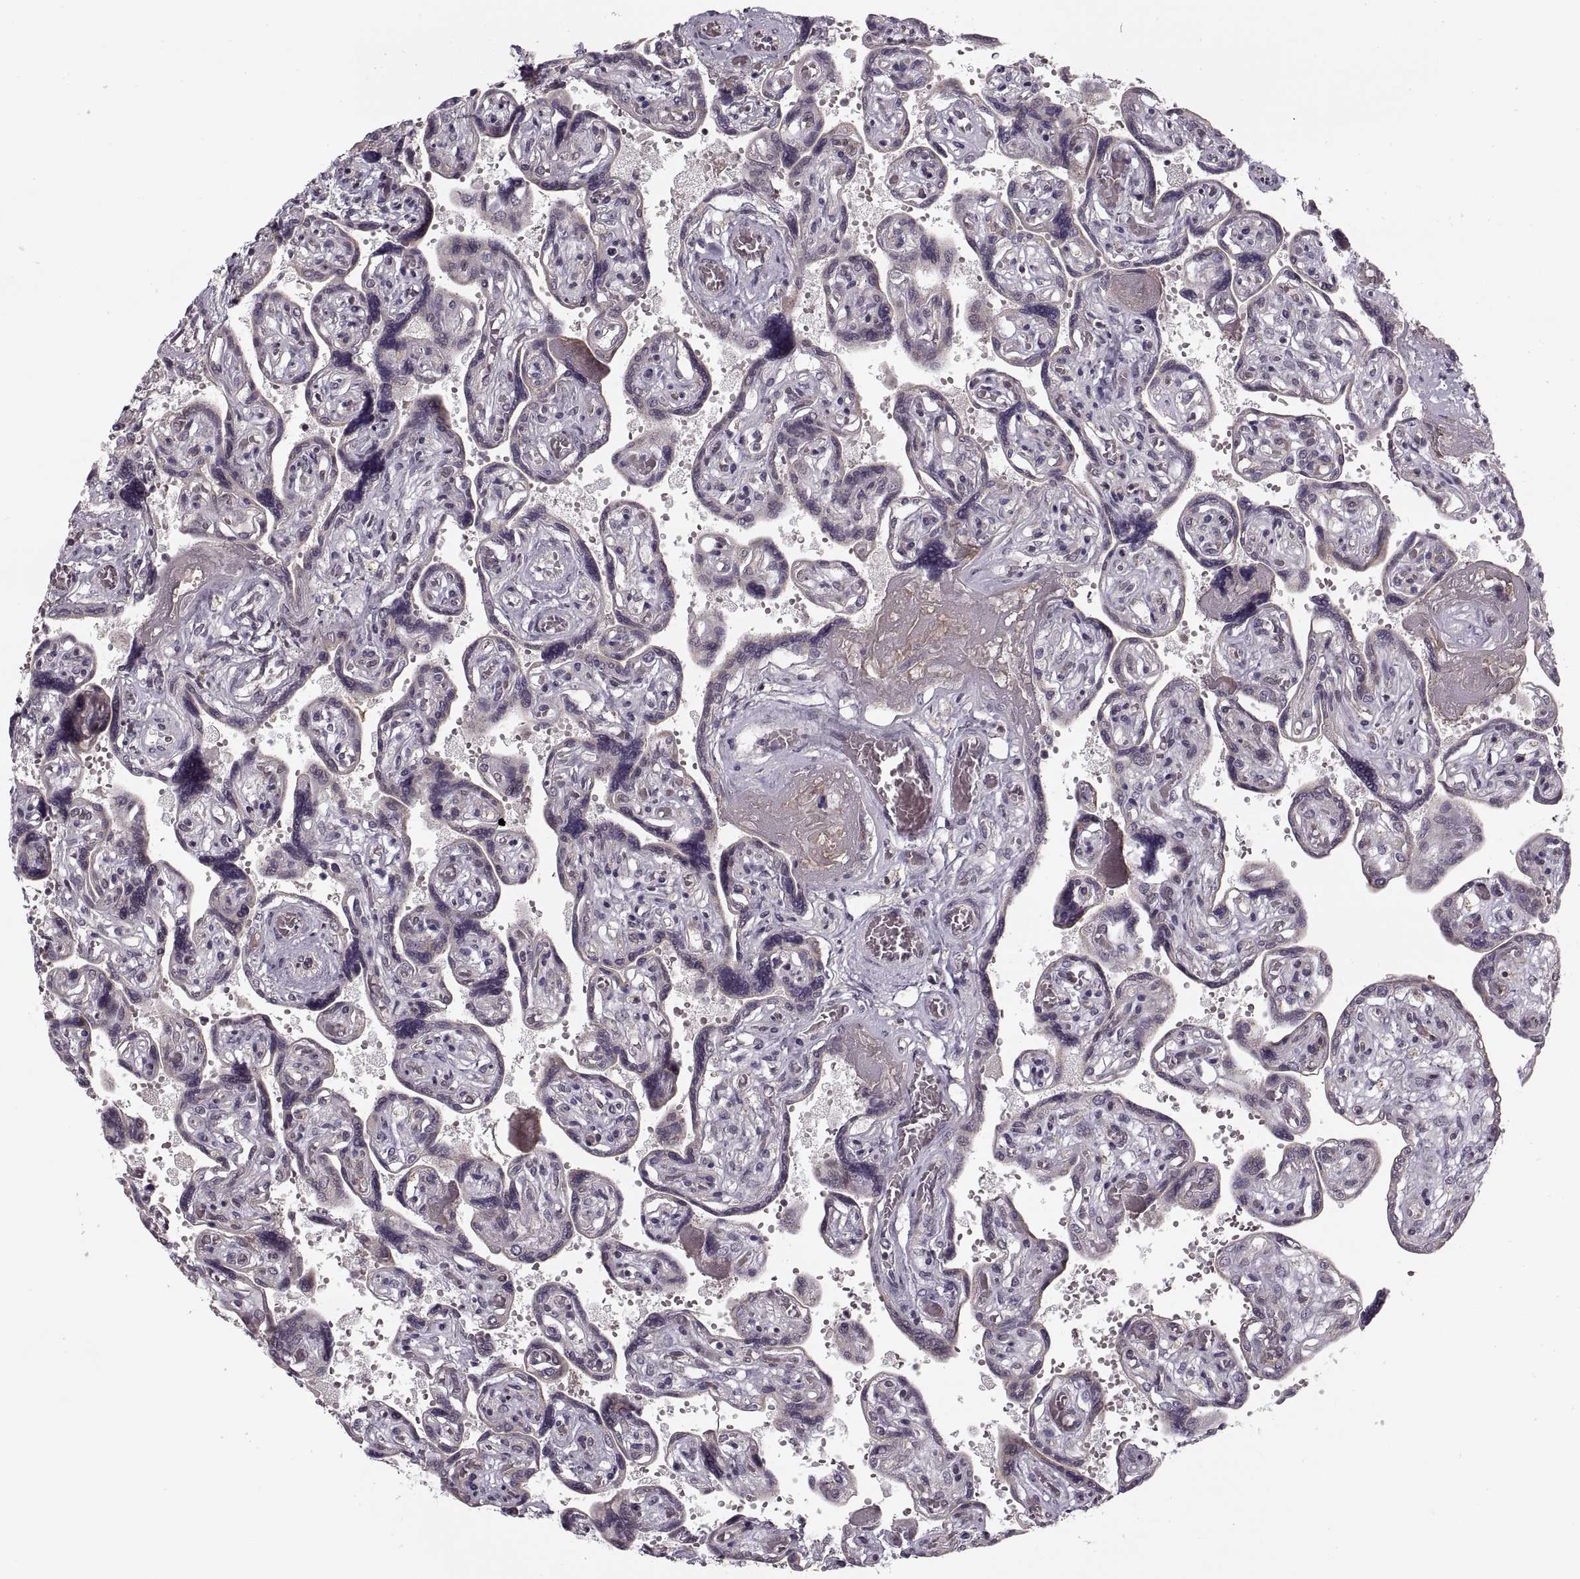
{"staining": {"intensity": "negative", "quantity": "none", "location": "none"}, "tissue": "placenta", "cell_type": "Decidual cells", "image_type": "normal", "snomed": [{"axis": "morphology", "description": "Normal tissue, NOS"}, {"axis": "topography", "description": "Placenta"}], "caption": "This is an immunohistochemistry (IHC) micrograph of benign human placenta. There is no positivity in decidual cells.", "gene": "ASIC3", "patient": {"sex": "female", "age": 32}}